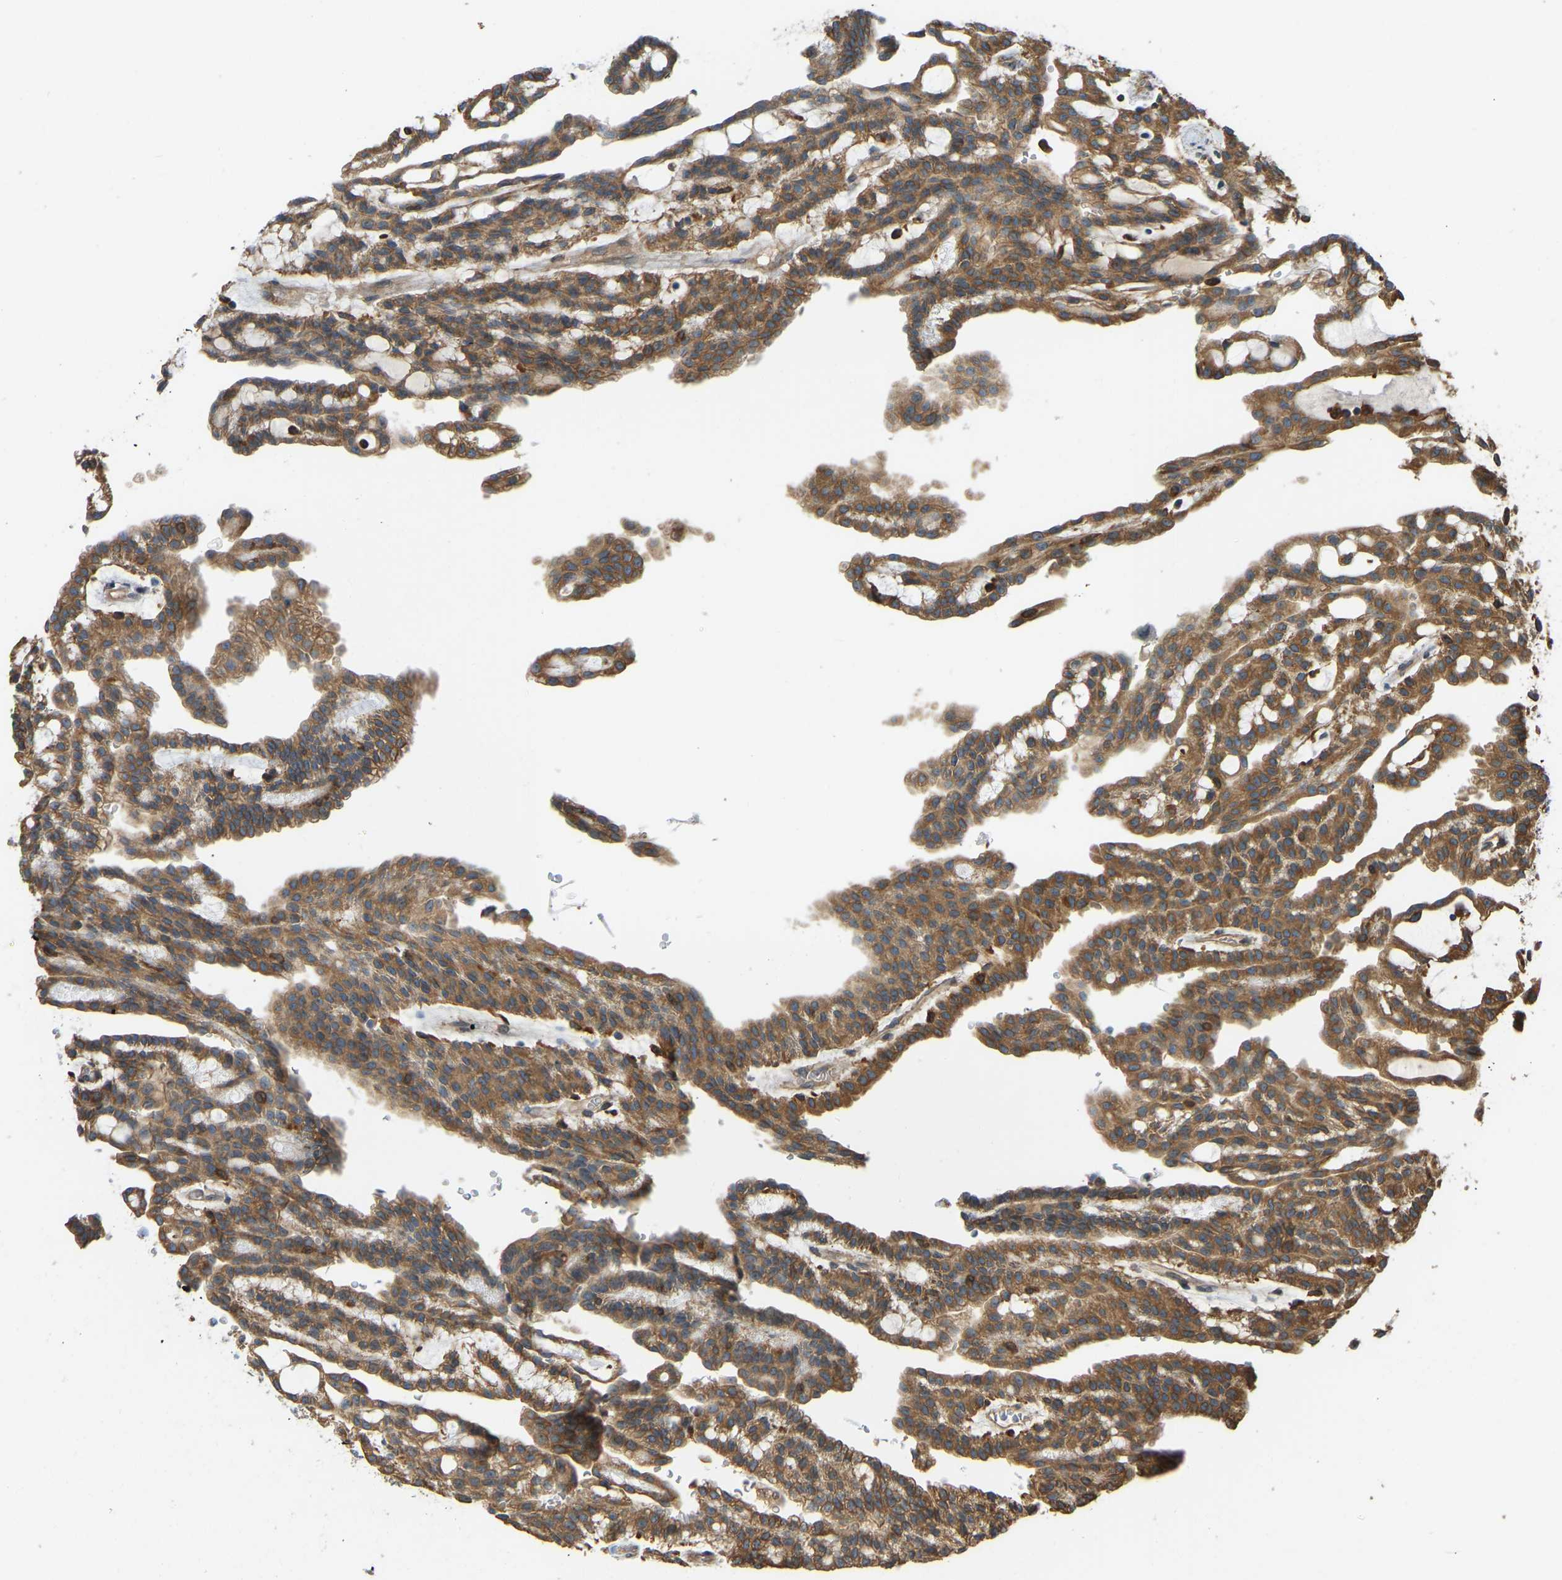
{"staining": {"intensity": "moderate", "quantity": ">75%", "location": "cytoplasmic/membranous"}, "tissue": "renal cancer", "cell_type": "Tumor cells", "image_type": "cancer", "snomed": [{"axis": "morphology", "description": "Adenocarcinoma, NOS"}, {"axis": "topography", "description": "Kidney"}], "caption": "Tumor cells show moderate cytoplasmic/membranous positivity in about >75% of cells in renal cancer.", "gene": "OS9", "patient": {"sex": "male", "age": 63}}